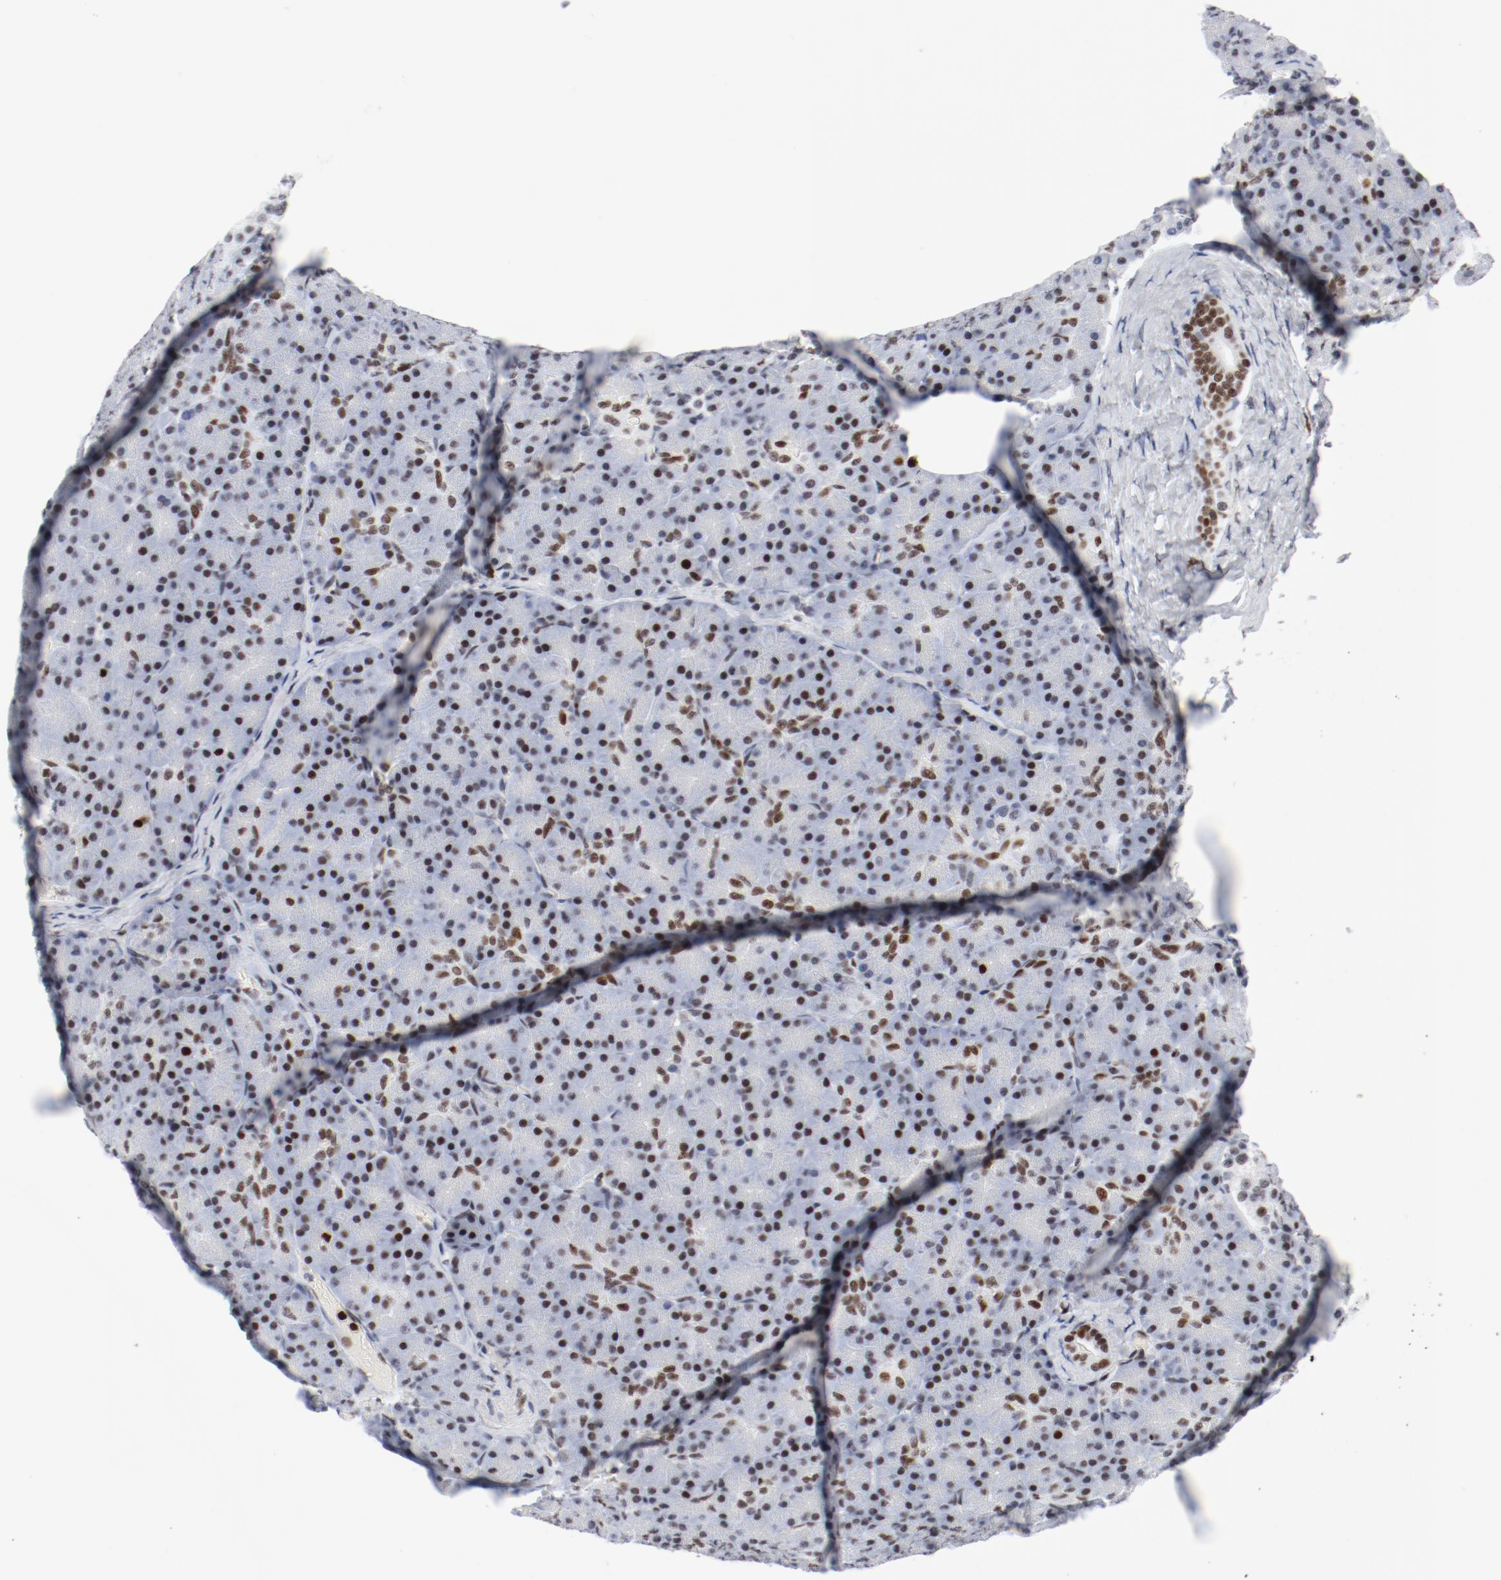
{"staining": {"intensity": "strong", "quantity": ">75%", "location": "nuclear"}, "tissue": "pancreas", "cell_type": "Exocrine glandular cells", "image_type": "normal", "snomed": [{"axis": "morphology", "description": "Normal tissue, NOS"}, {"axis": "topography", "description": "Pancreas"}], "caption": "Pancreas was stained to show a protein in brown. There is high levels of strong nuclear expression in about >75% of exocrine glandular cells. (DAB (3,3'-diaminobenzidine) IHC, brown staining for protein, blue staining for nuclei).", "gene": "POLD1", "patient": {"sex": "female", "age": 43}}